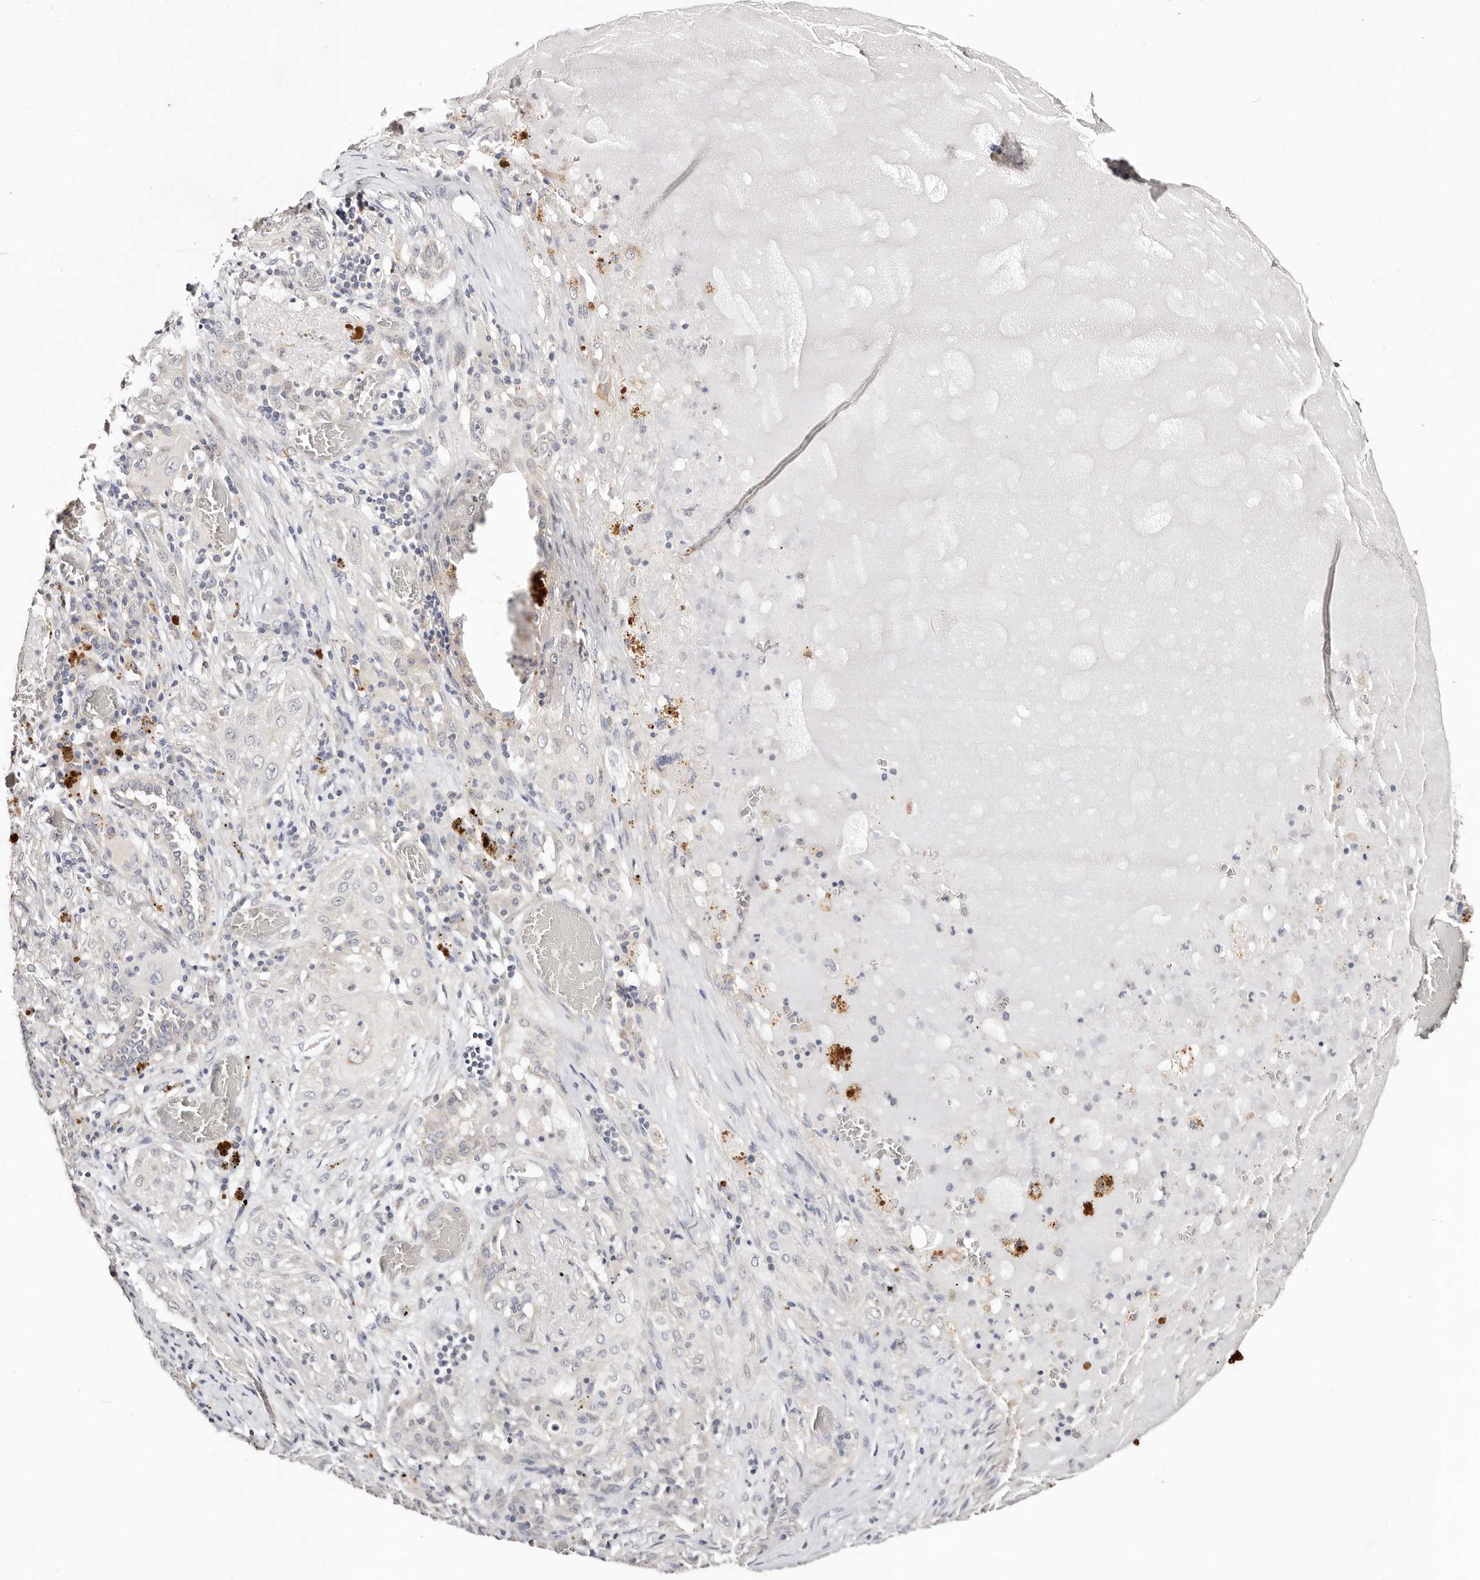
{"staining": {"intensity": "negative", "quantity": "none", "location": "none"}, "tissue": "lung cancer", "cell_type": "Tumor cells", "image_type": "cancer", "snomed": [{"axis": "morphology", "description": "Squamous cell carcinoma, NOS"}, {"axis": "topography", "description": "Lung"}], "caption": "Human squamous cell carcinoma (lung) stained for a protein using immunohistochemistry reveals no staining in tumor cells.", "gene": "VIPAS39", "patient": {"sex": "female", "age": 47}}